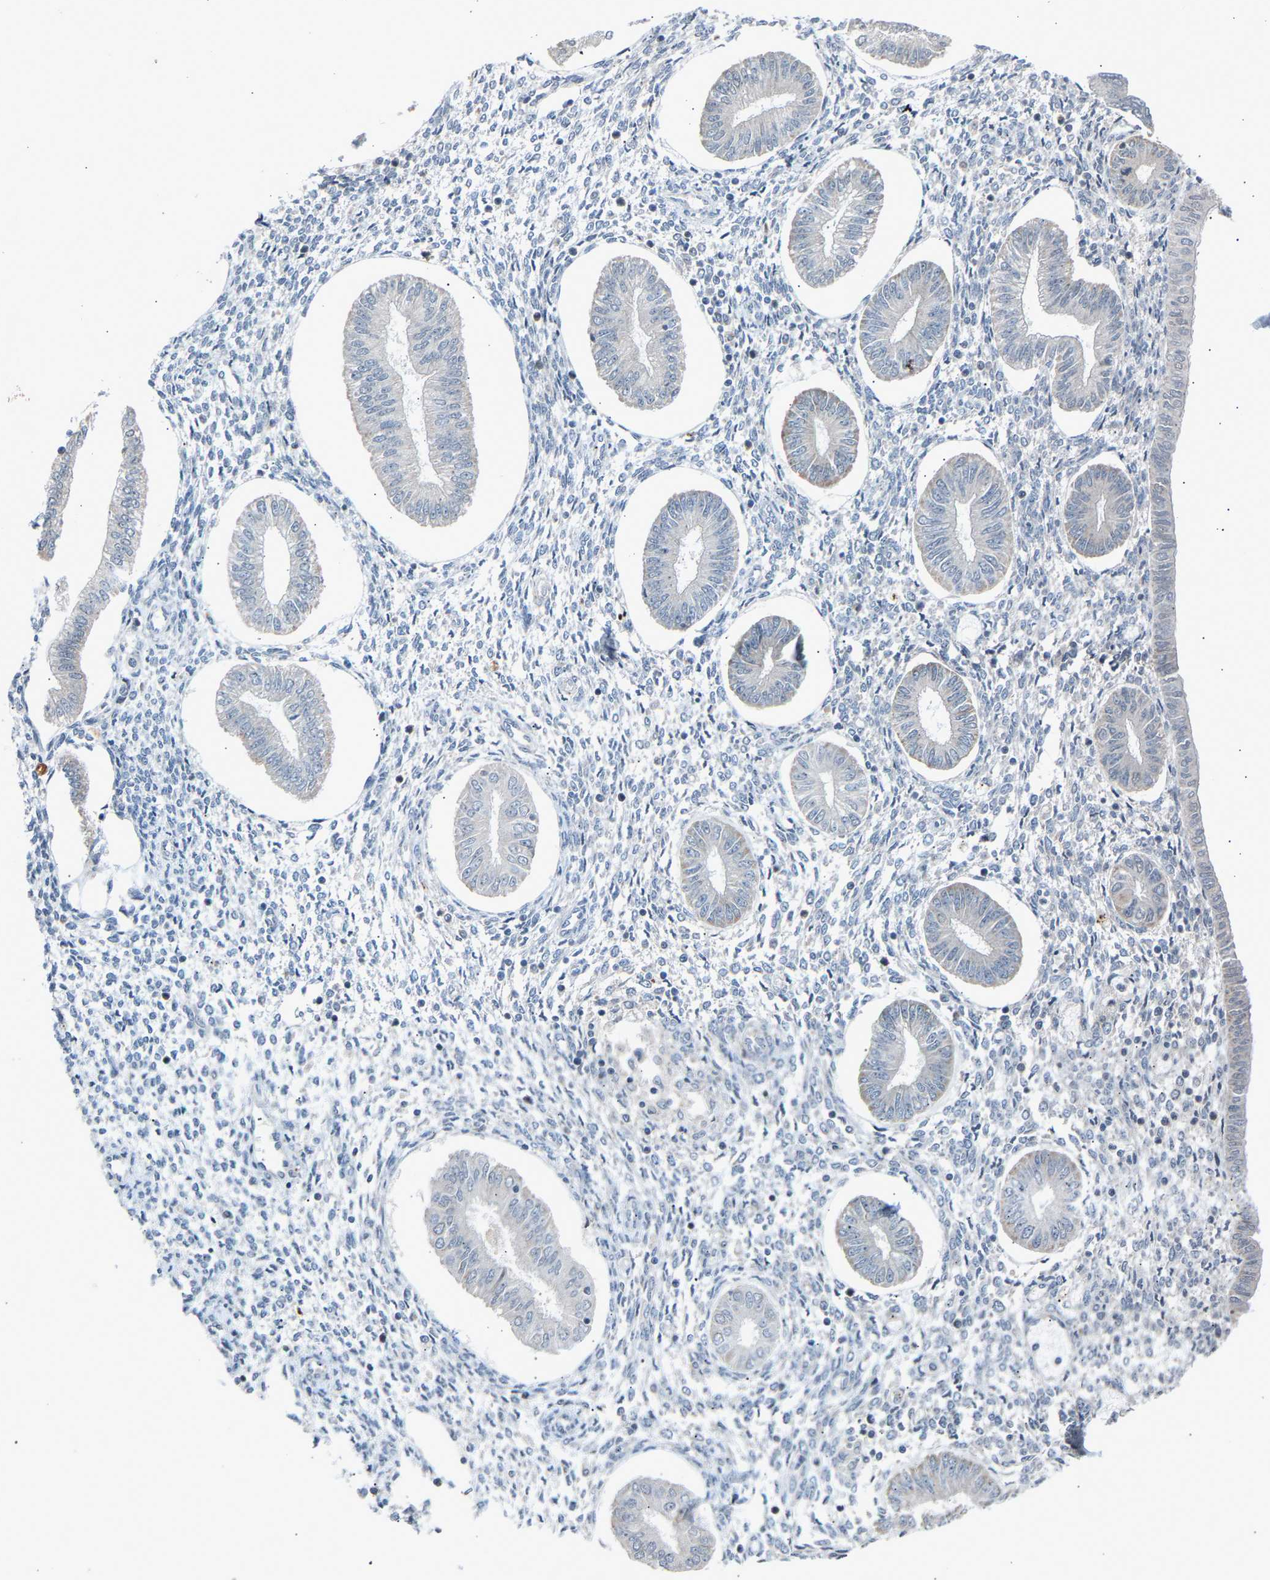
{"staining": {"intensity": "weak", "quantity": "<25%", "location": "cytoplasmic/membranous"}, "tissue": "endometrium", "cell_type": "Cells in endometrial stroma", "image_type": "normal", "snomed": [{"axis": "morphology", "description": "Normal tissue, NOS"}, {"axis": "topography", "description": "Endometrium"}], "caption": "High power microscopy histopathology image of an IHC image of unremarkable endometrium, revealing no significant staining in cells in endometrial stroma.", "gene": "SLIRP", "patient": {"sex": "female", "age": 50}}